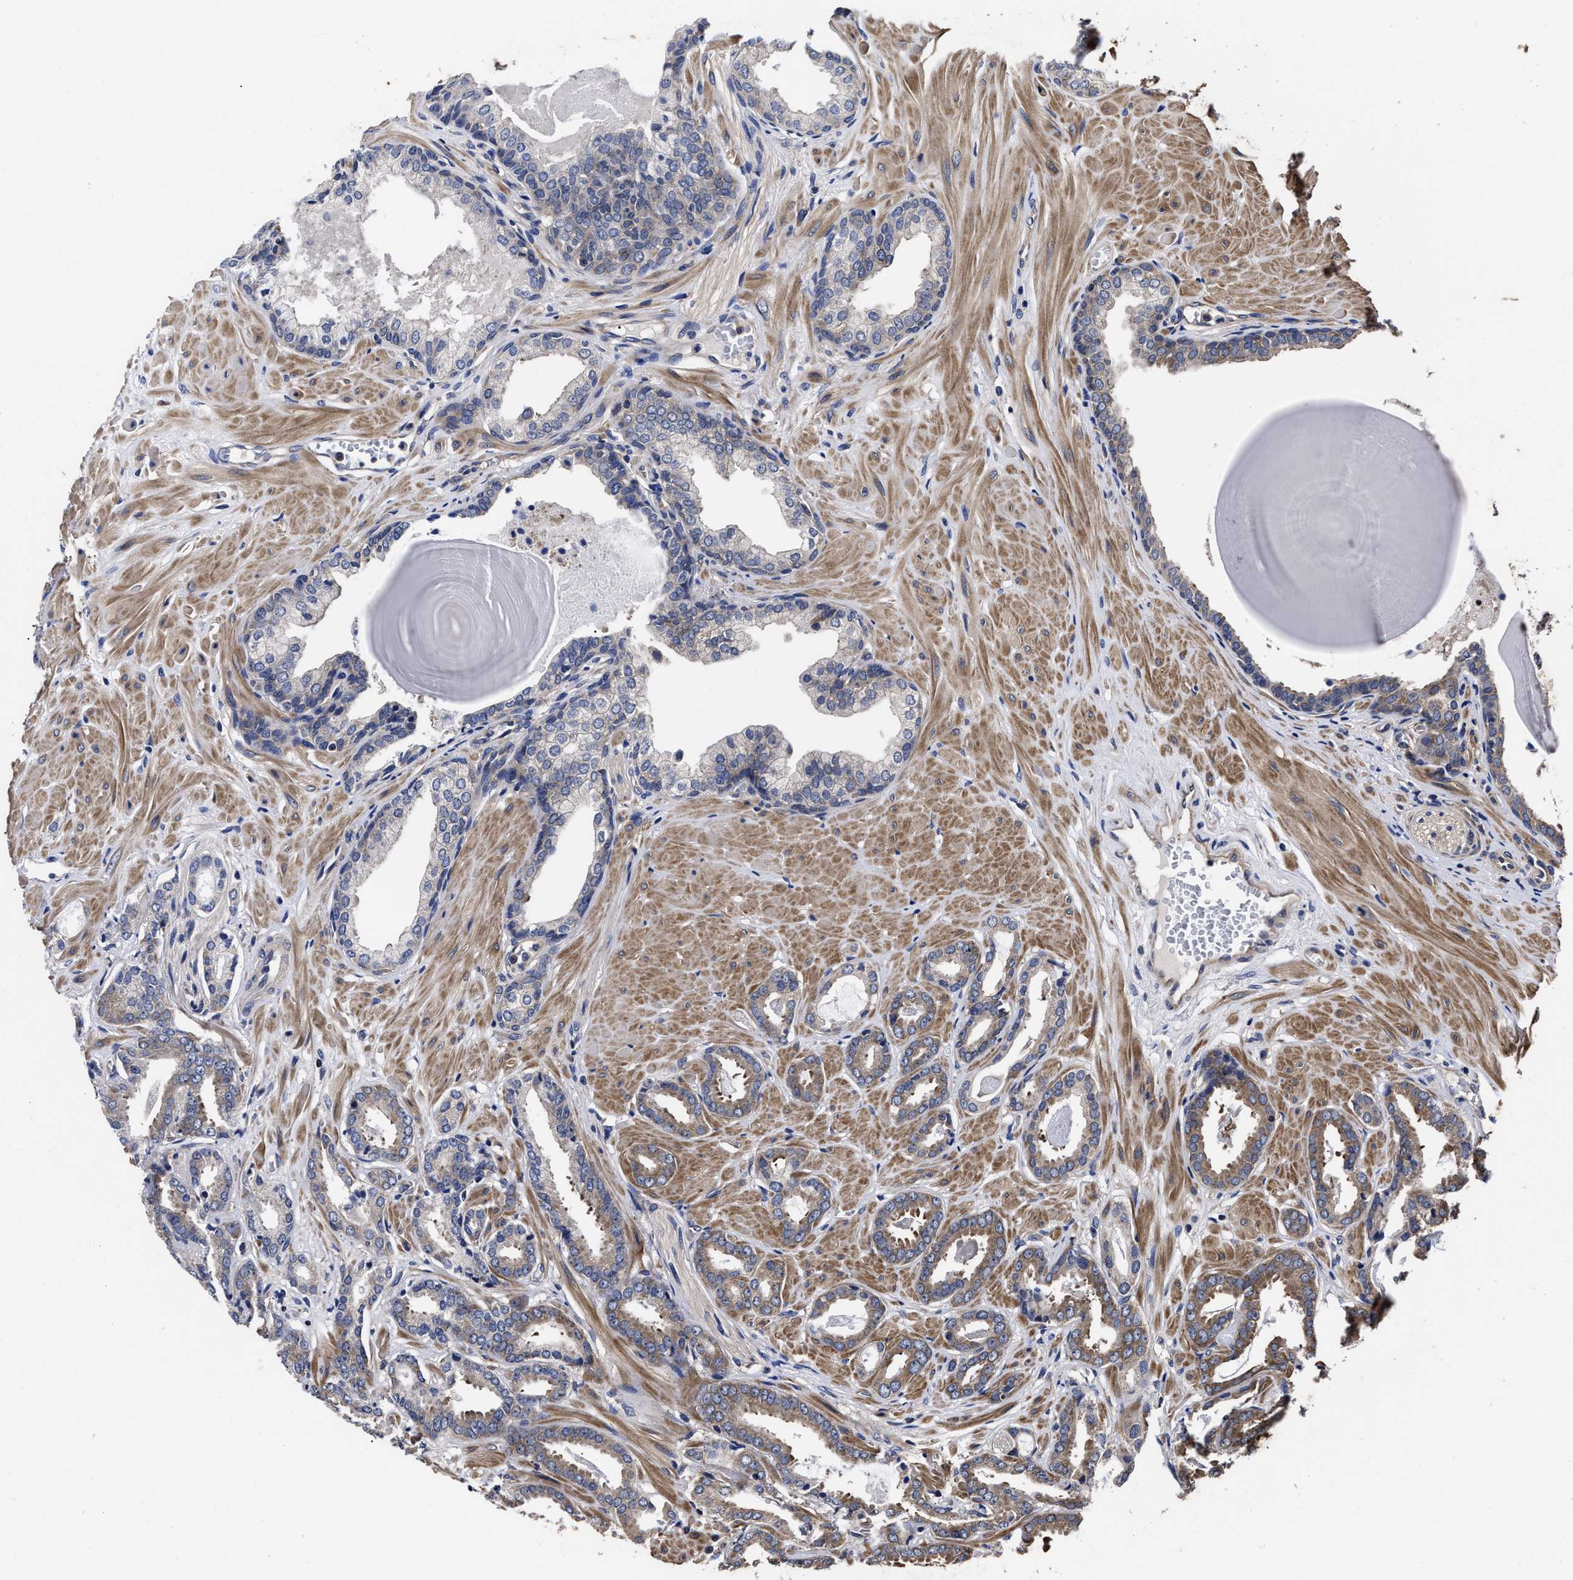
{"staining": {"intensity": "weak", "quantity": "<25%", "location": "cytoplasmic/membranous"}, "tissue": "prostate cancer", "cell_type": "Tumor cells", "image_type": "cancer", "snomed": [{"axis": "morphology", "description": "Adenocarcinoma, Low grade"}, {"axis": "topography", "description": "Prostate"}], "caption": "IHC of human prostate low-grade adenocarcinoma reveals no staining in tumor cells.", "gene": "AVEN", "patient": {"sex": "male", "age": 53}}